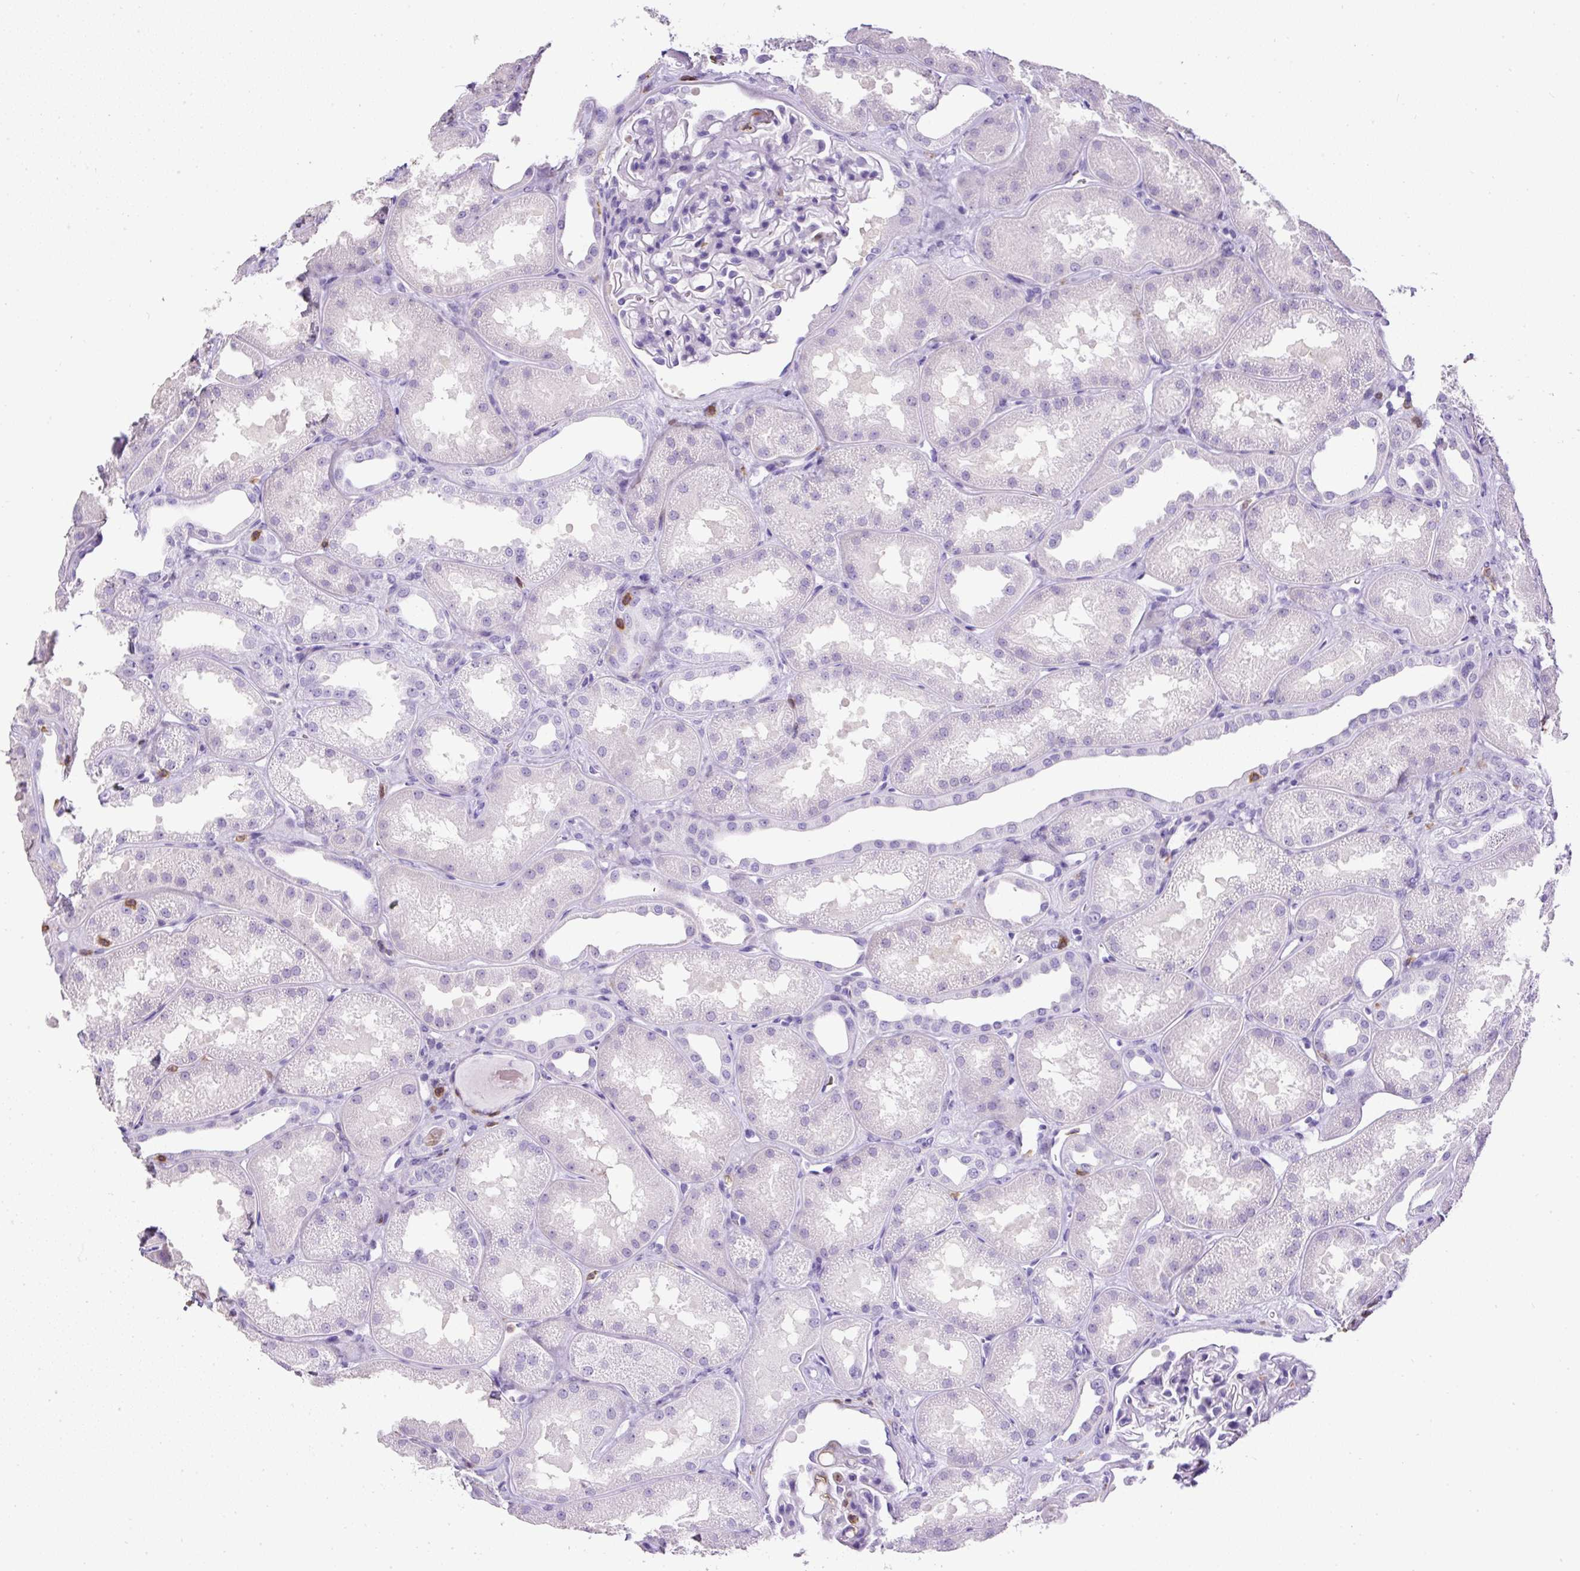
{"staining": {"intensity": "negative", "quantity": "none", "location": "none"}, "tissue": "kidney", "cell_type": "Cells in glomeruli", "image_type": "normal", "snomed": [{"axis": "morphology", "description": "Normal tissue, NOS"}, {"axis": "topography", "description": "Kidney"}], "caption": "A high-resolution micrograph shows IHC staining of normal kidney, which displays no significant staining in cells in glomeruli. (Stains: DAB immunohistochemistry (IHC) with hematoxylin counter stain, Microscopy: brightfield microscopy at high magnification).", "gene": "FAM228B", "patient": {"sex": "male", "age": 61}}